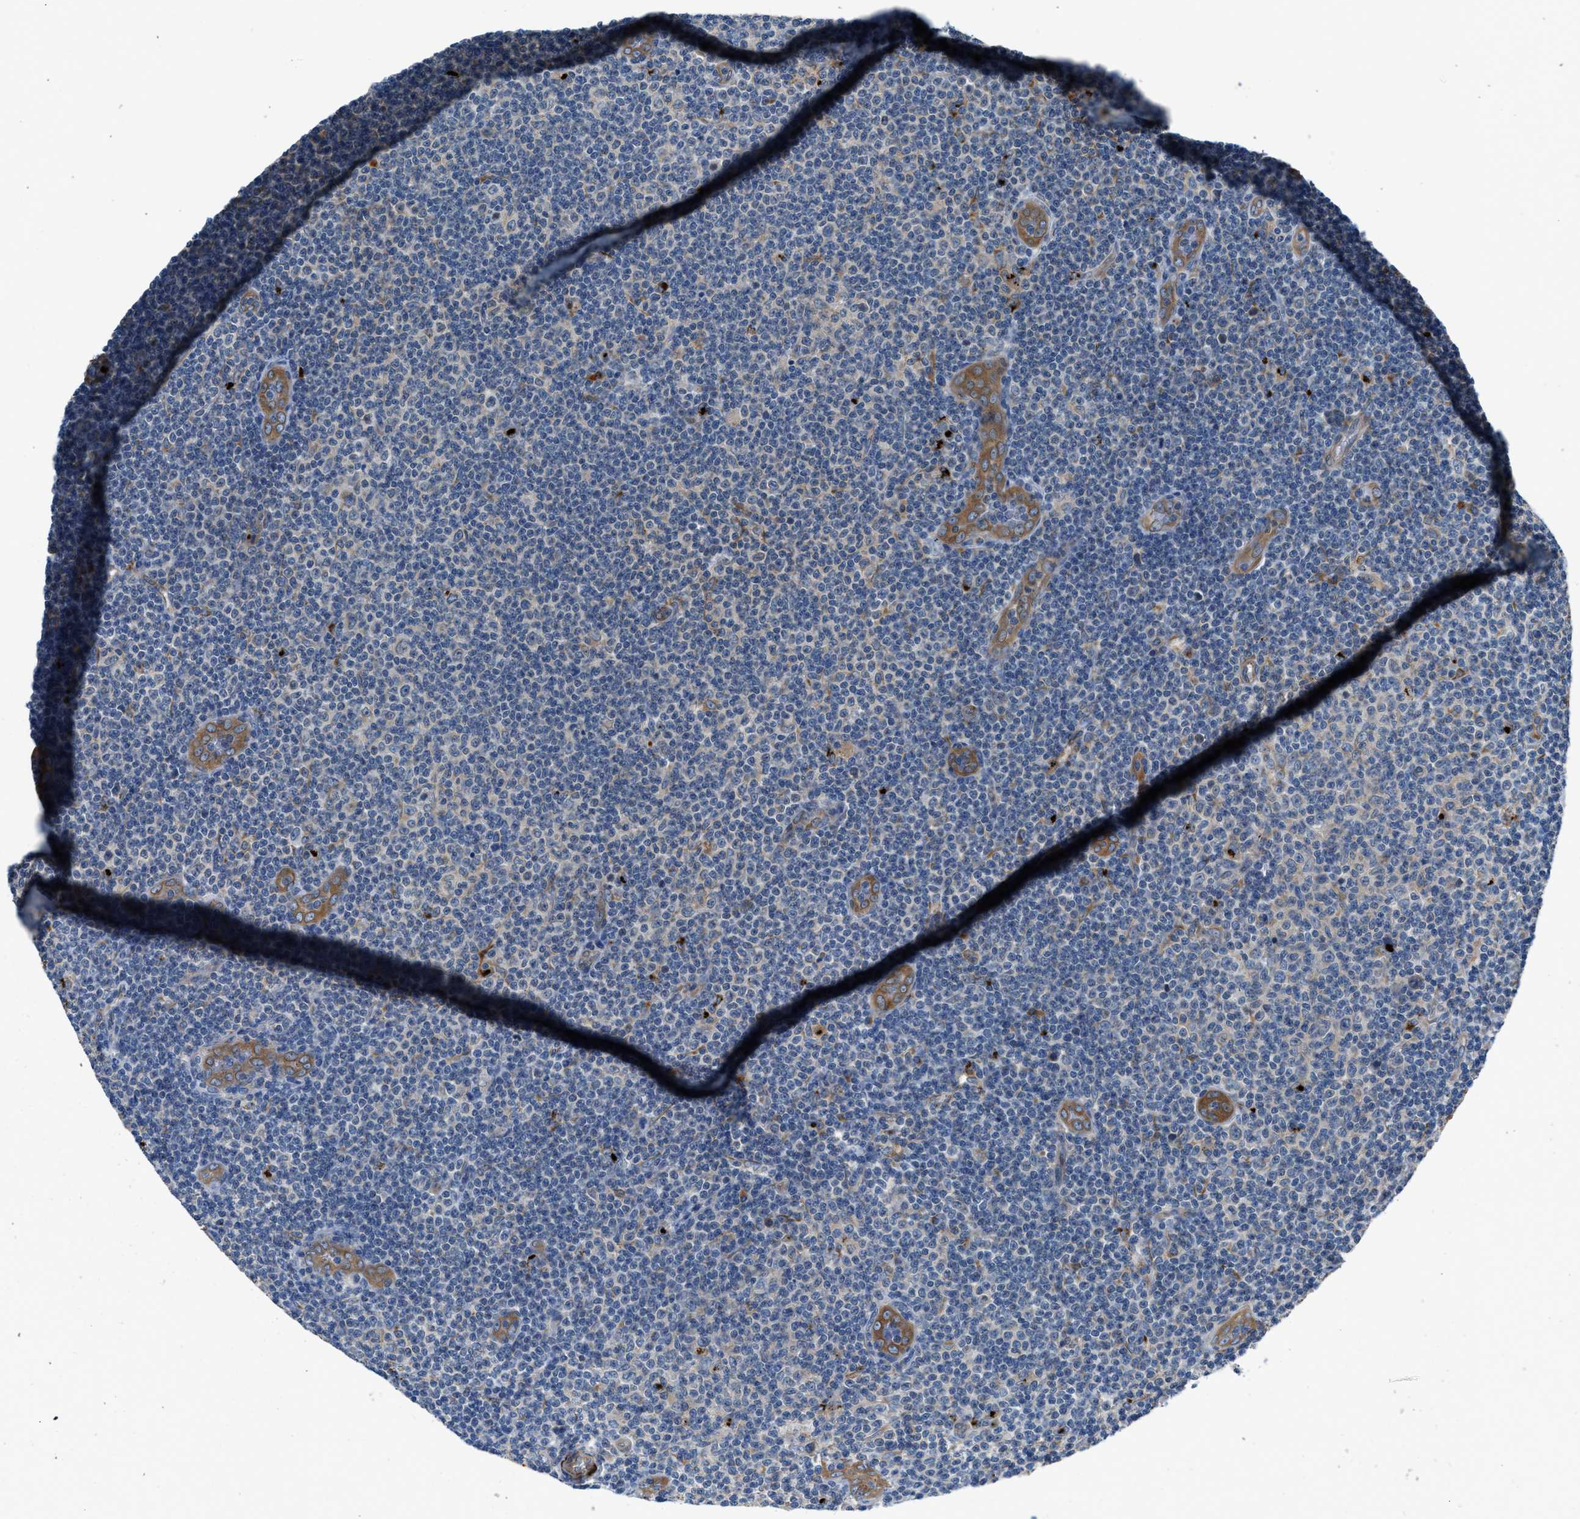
{"staining": {"intensity": "negative", "quantity": "none", "location": "none"}, "tissue": "lymphoma", "cell_type": "Tumor cells", "image_type": "cancer", "snomed": [{"axis": "morphology", "description": "Malignant lymphoma, non-Hodgkin's type, Low grade"}, {"axis": "topography", "description": "Lymph node"}], "caption": "The micrograph shows no staining of tumor cells in low-grade malignant lymphoma, non-Hodgkin's type. (Immunohistochemistry, brightfield microscopy, high magnification).", "gene": "LMBR1", "patient": {"sex": "male", "age": 83}}